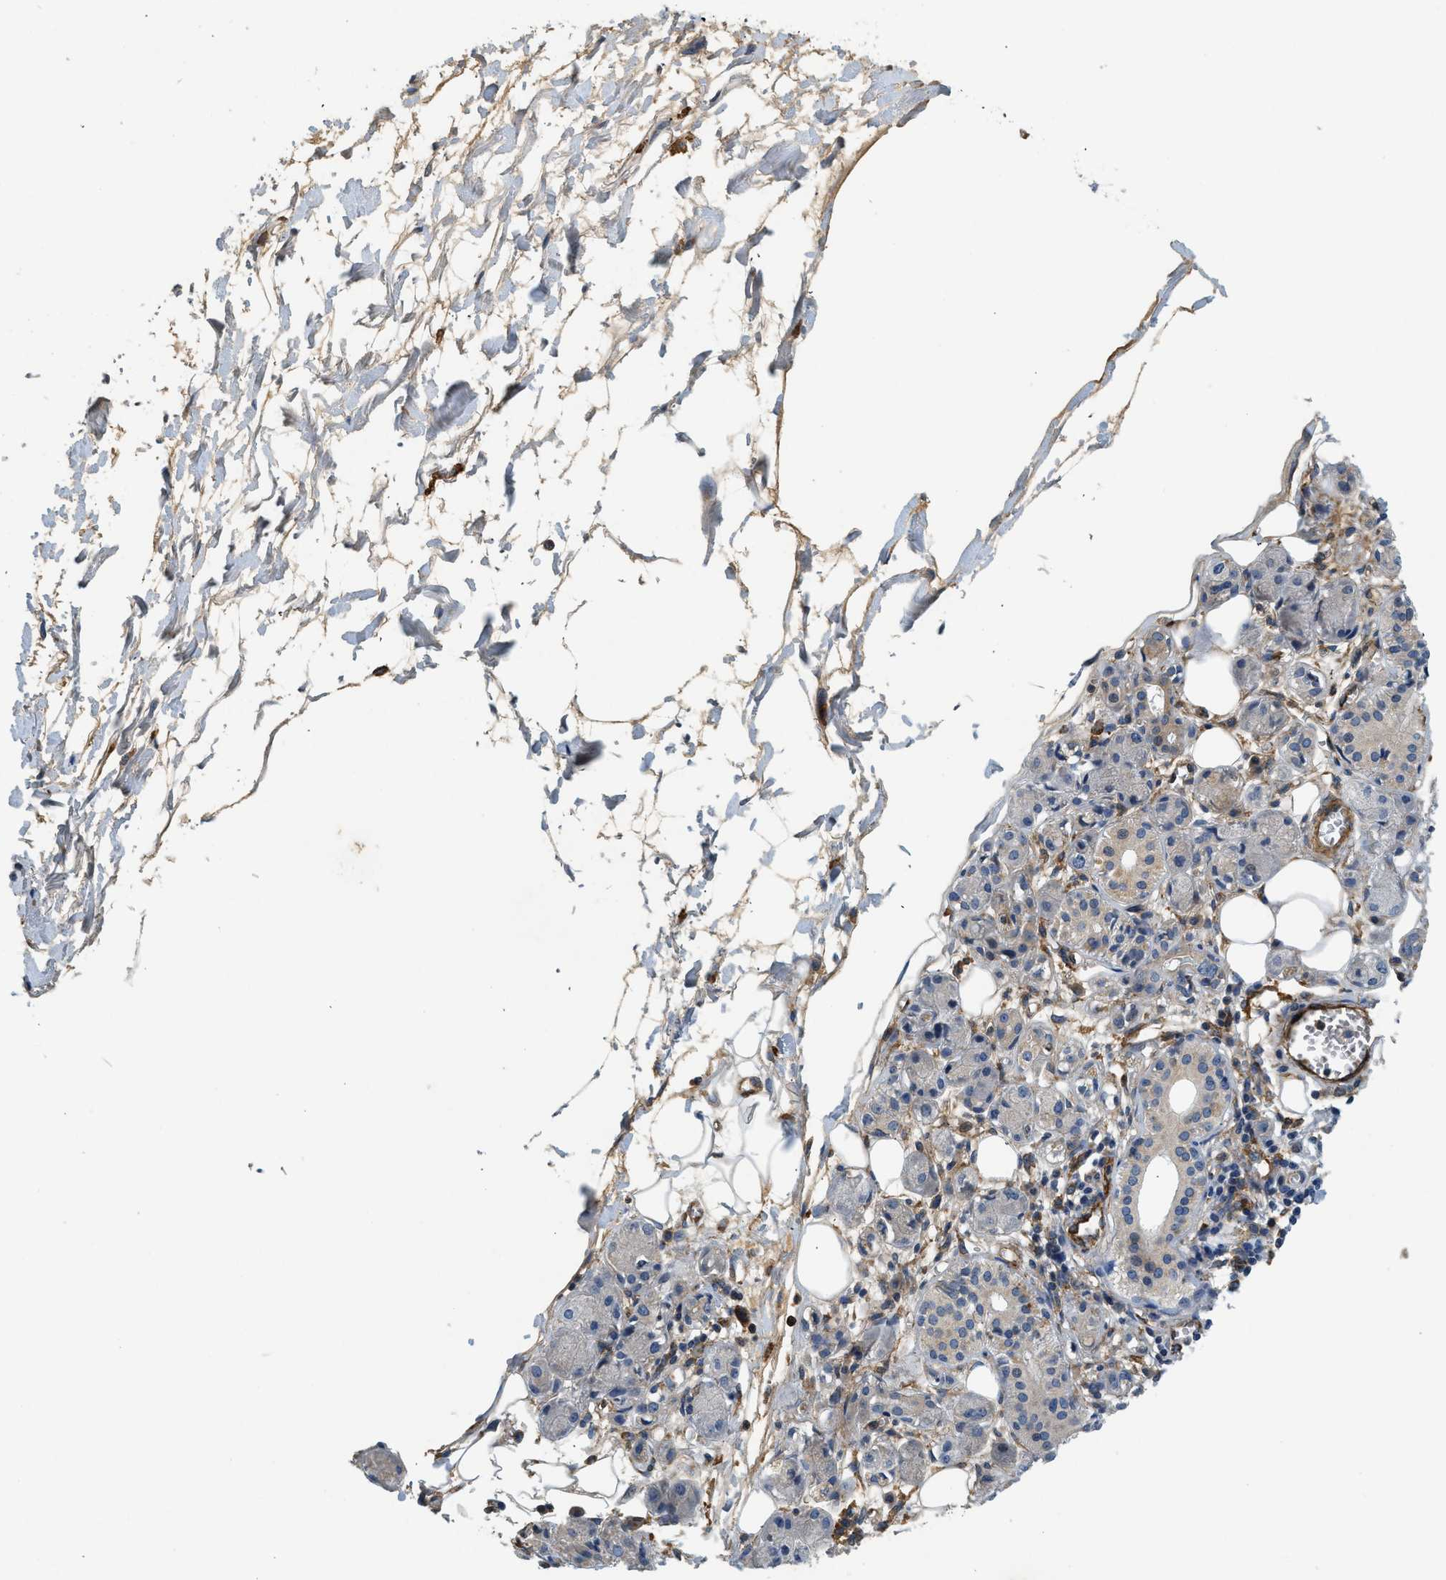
{"staining": {"intensity": "moderate", "quantity": ">75%", "location": "cytoplasmic/membranous"}, "tissue": "adipose tissue", "cell_type": "Adipocytes", "image_type": "normal", "snomed": [{"axis": "morphology", "description": "Normal tissue, NOS"}, {"axis": "morphology", "description": "Inflammation, NOS"}, {"axis": "topography", "description": "Vascular tissue"}, {"axis": "topography", "description": "Salivary gland"}], "caption": "A micrograph of human adipose tissue stained for a protein shows moderate cytoplasmic/membranous brown staining in adipocytes.", "gene": "HIP1", "patient": {"sex": "female", "age": 75}}